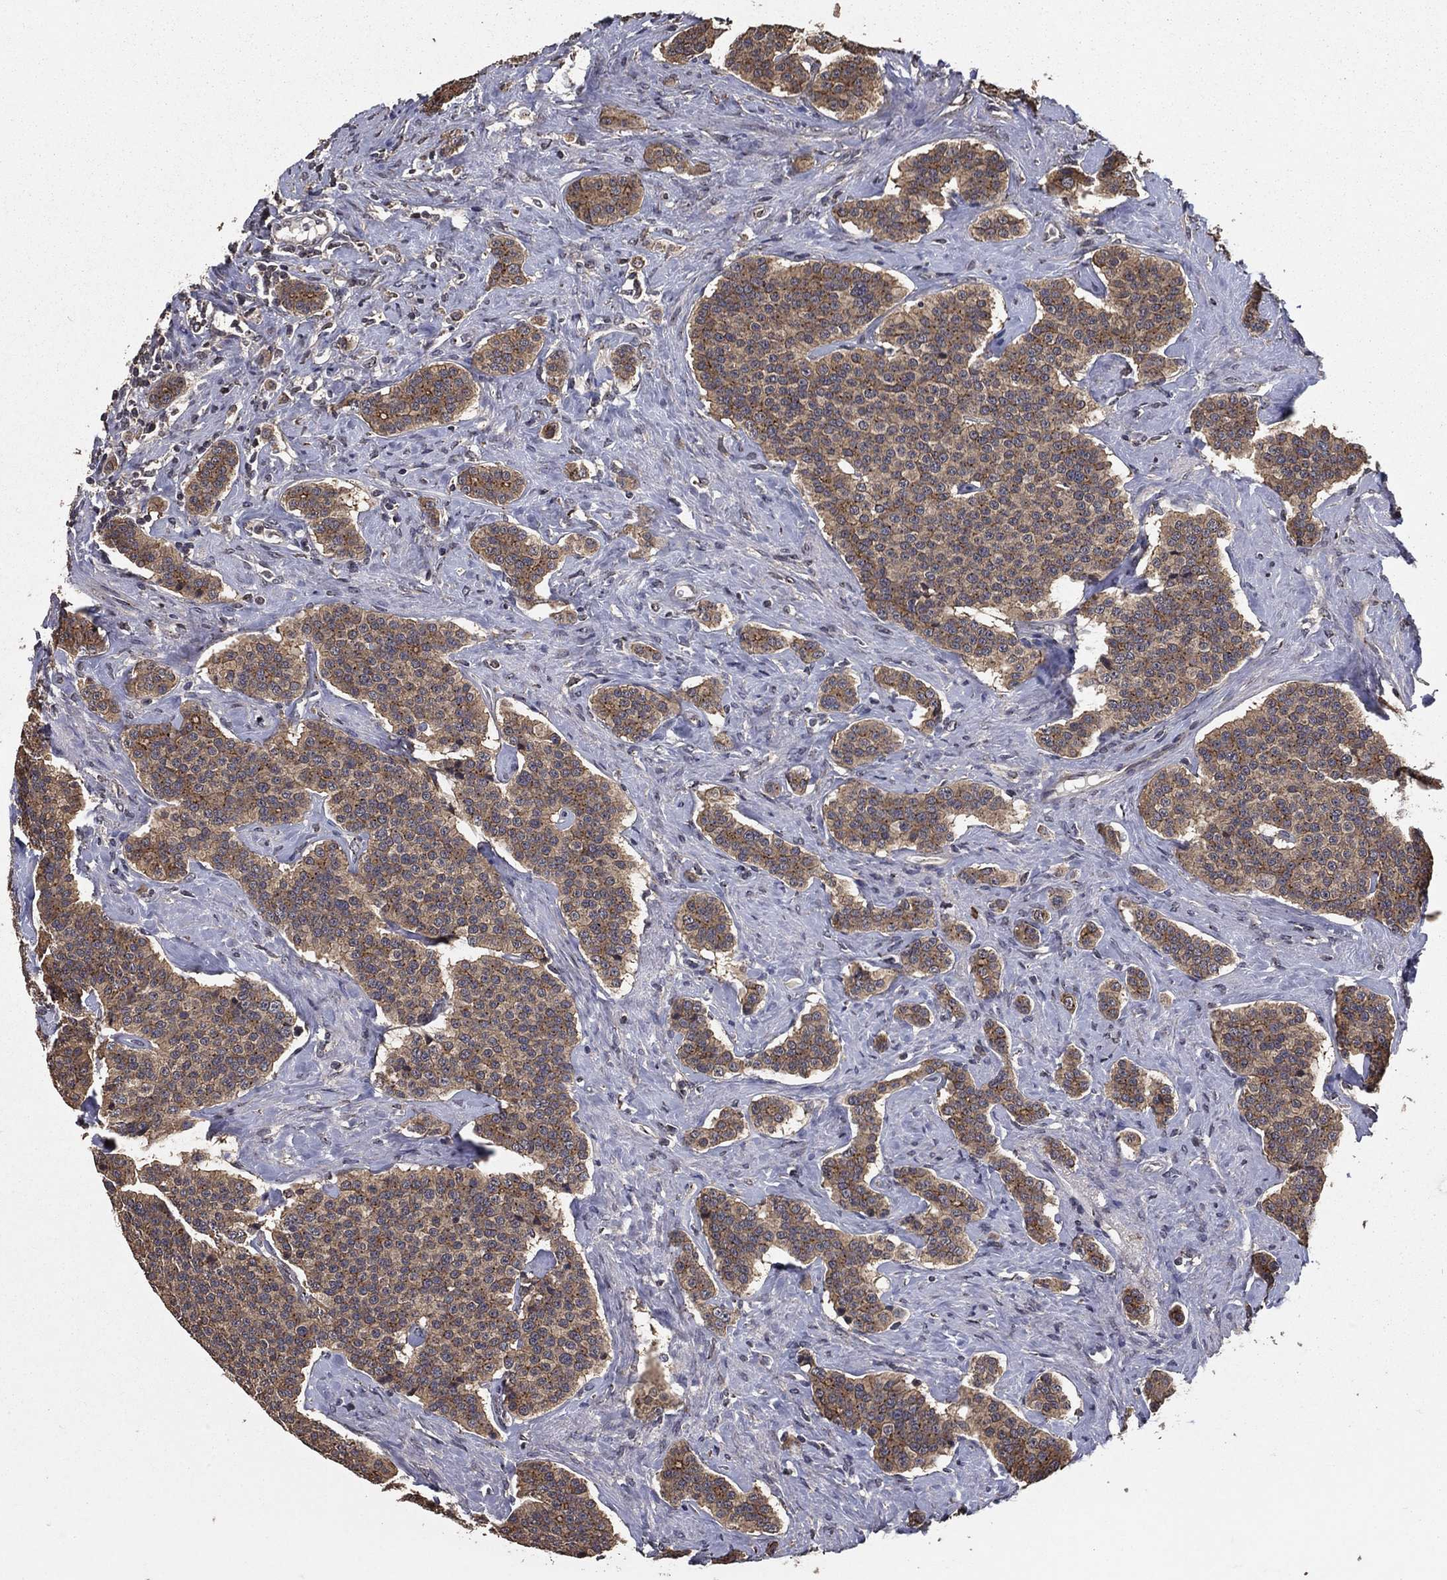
{"staining": {"intensity": "moderate", "quantity": ">75%", "location": "cytoplasmic/membranous"}, "tissue": "carcinoid", "cell_type": "Tumor cells", "image_type": "cancer", "snomed": [{"axis": "morphology", "description": "Carcinoid, malignant, NOS"}, {"axis": "topography", "description": "Small intestine"}], "caption": "DAB immunohistochemical staining of carcinoid shows moderate cytoplasmic/membranous protein positivity in about >75% of tumor cells.", "gene": "PCNT", "patient": {"sex": "female", "age": 58}}